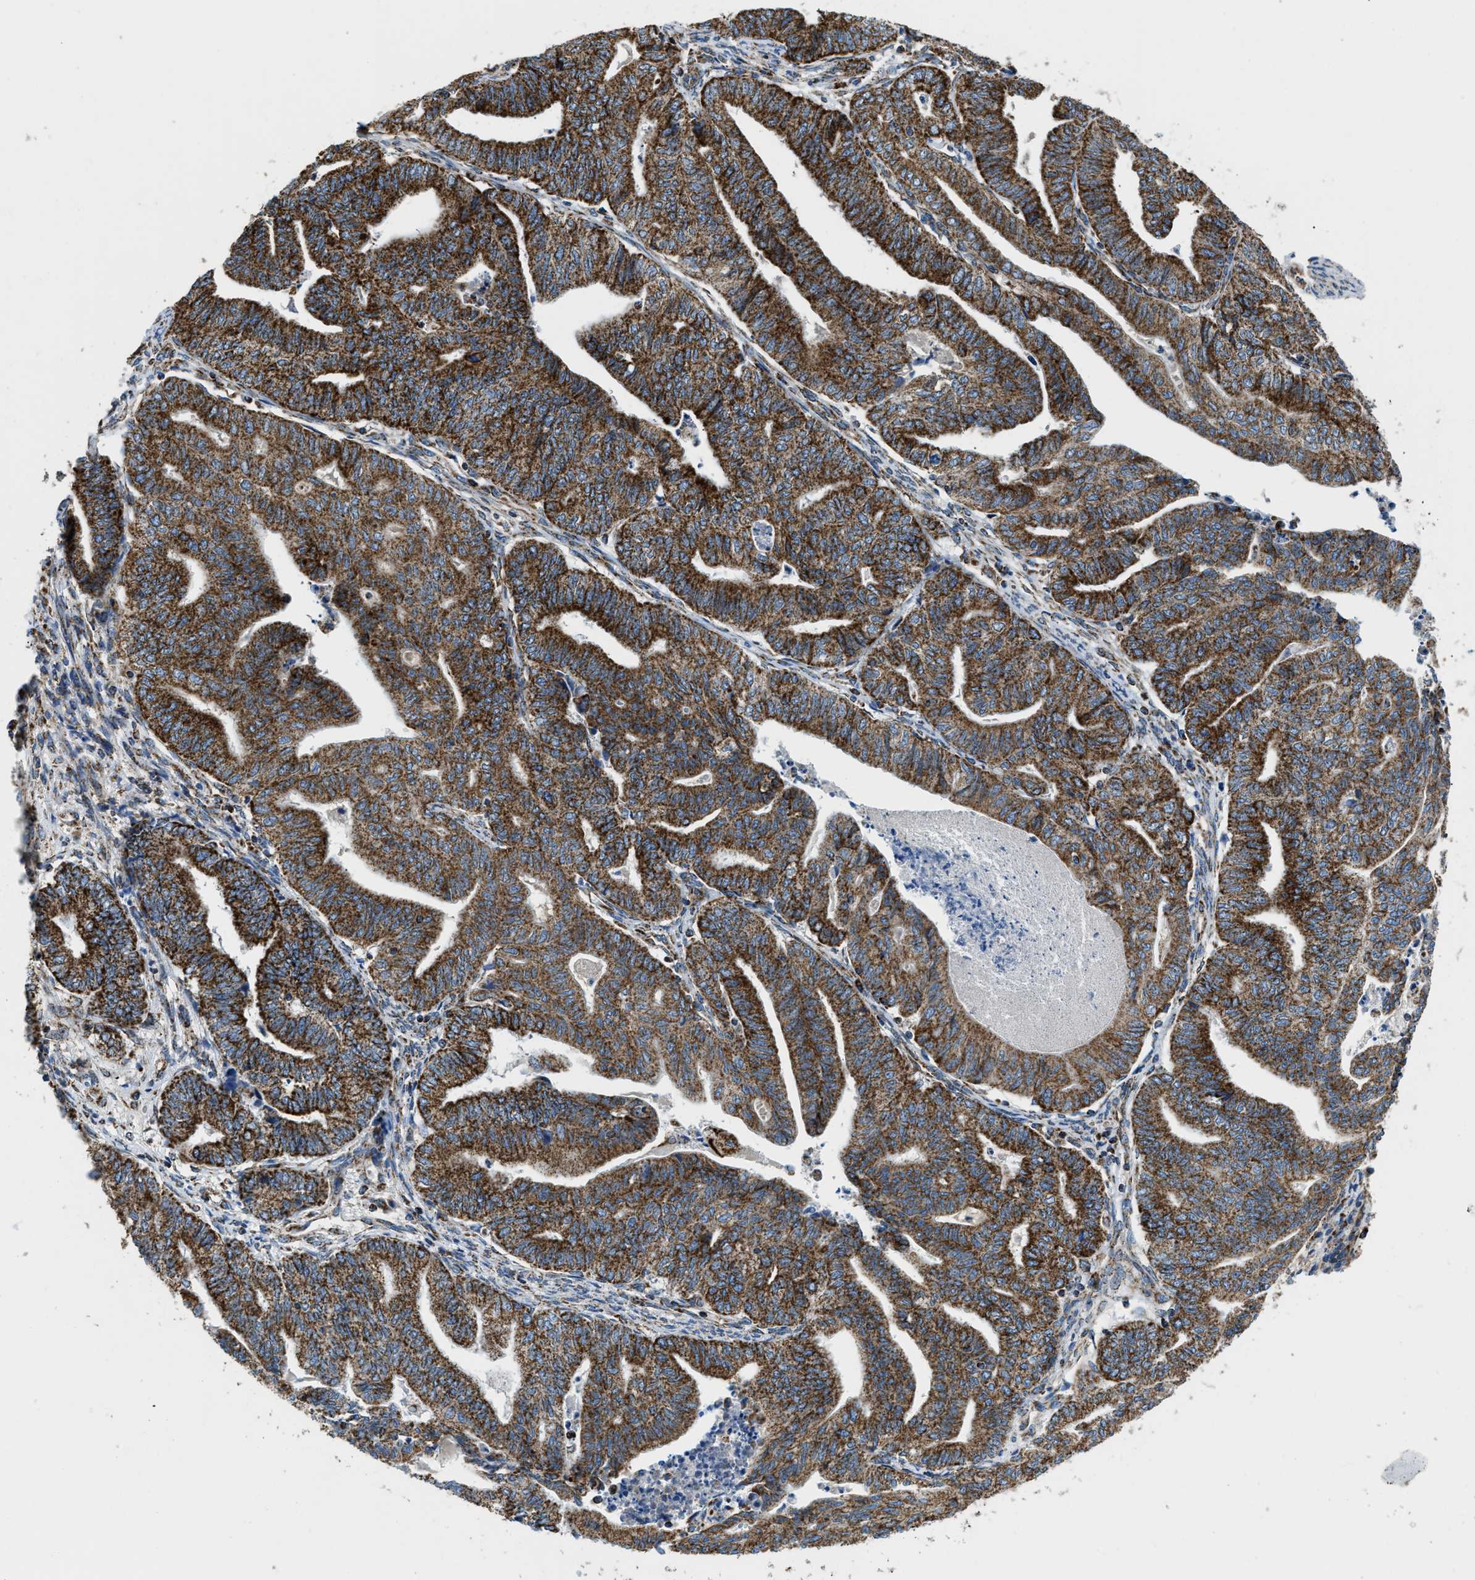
{"staining": {"intensity": "strong", "quantity": ">75%", "location": "cytoplasmic/membranous"}, "tissue": "endometrial cancer", "cell_type": "Tumor cells", "image_type": "cancer", "snomed": [{"axis": "morphology", "description": "Adenocarcinoma, NOS"}, {"axis": "topography", "description": "Endometrium"}], "caption": "The immunohistochemical stain shows strong cytoplasmic/membranous expression in tumor cells of endometrial cancer (adenocarcinoma) tissue.", "gene": "STK33", "patient": {"sex": "female", "age": 79}}